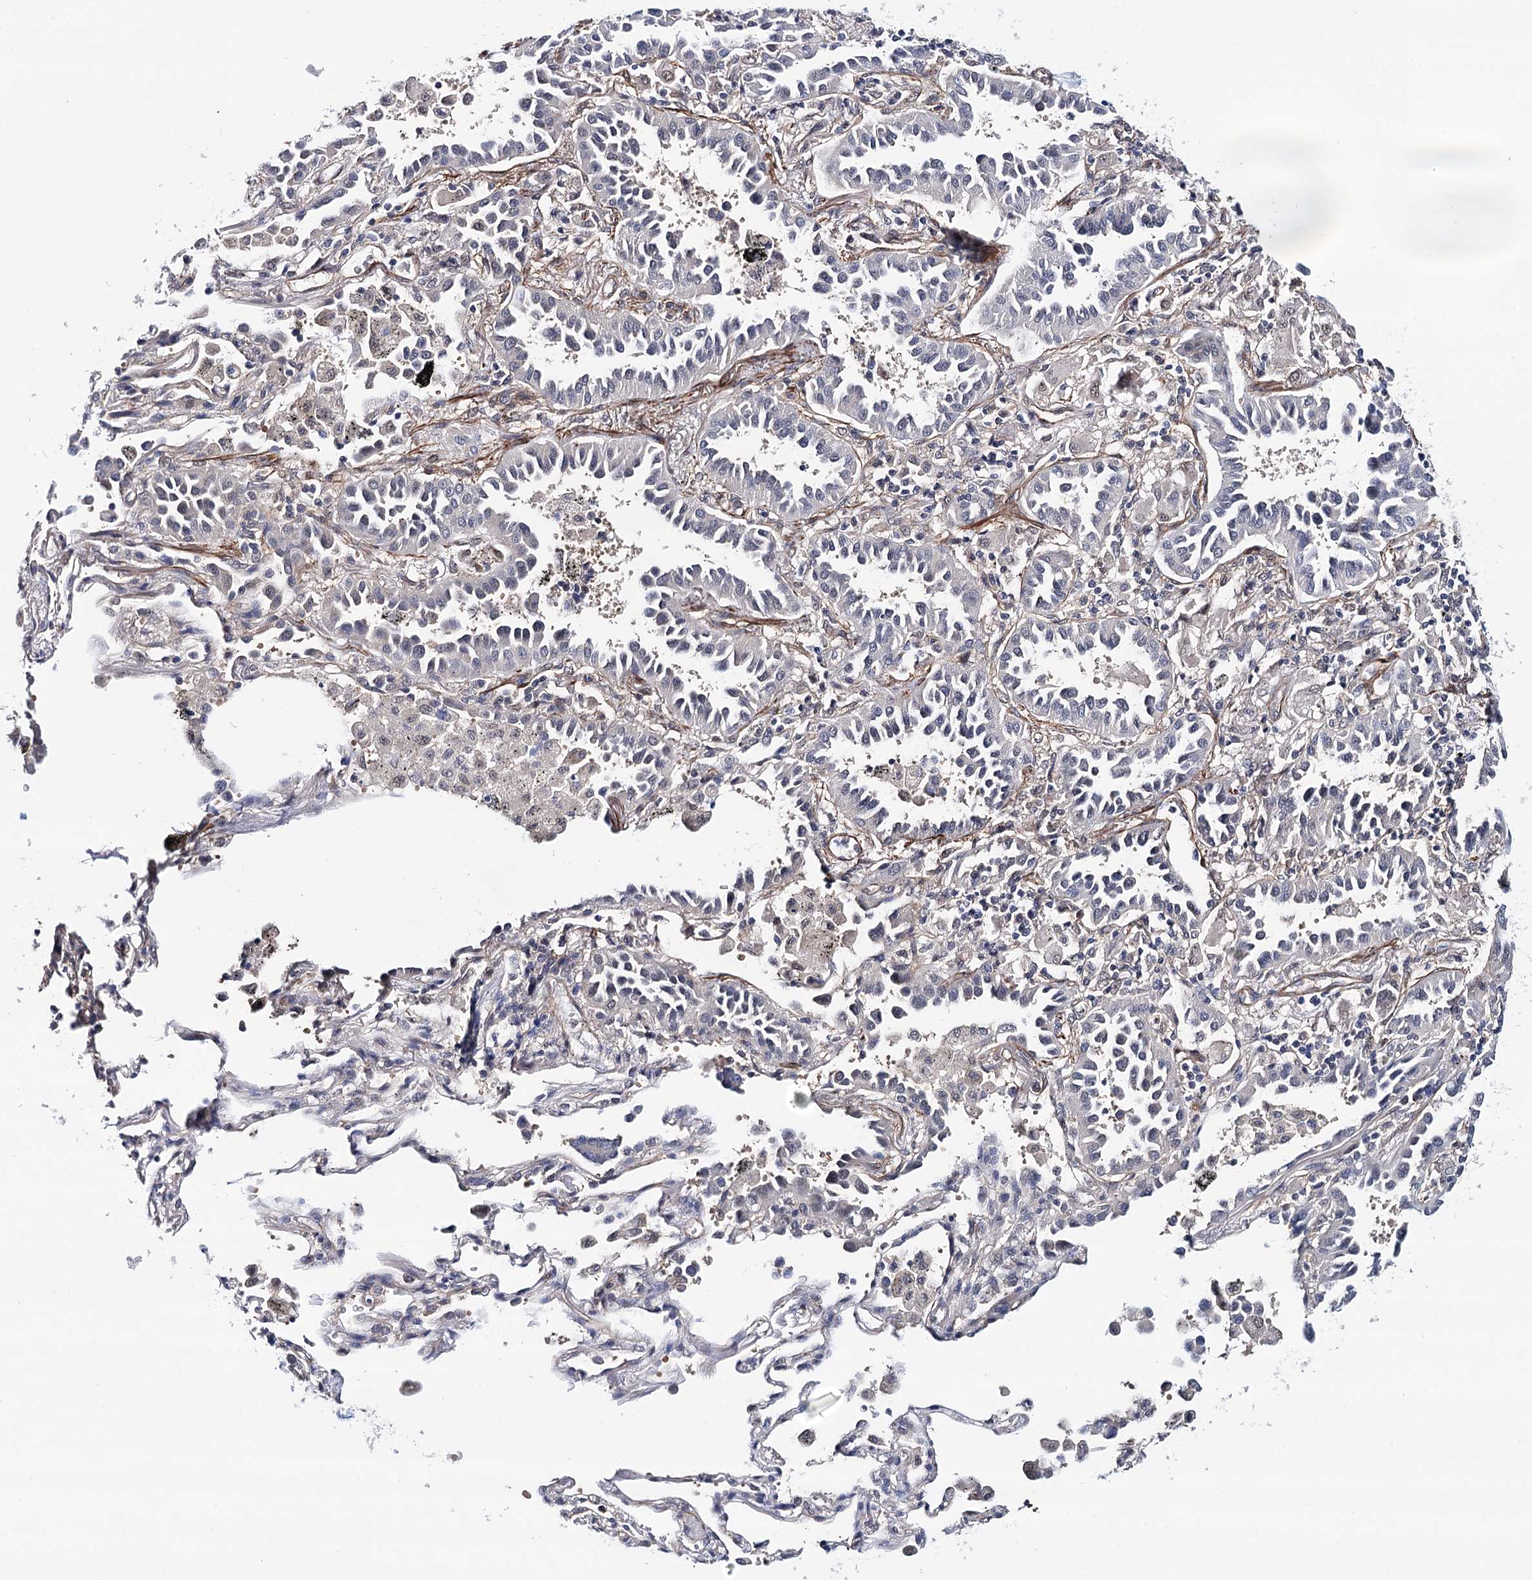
{"staining": {"intensity": "negative", "quantity": "none", "location": "none"}, "tissue": "lung cancer", "cell_type": "Tumor cells", "image_type": "cancer", "snomed": [{"axis": "morphology", "description": "Normal tissue, NOS"}, {"axis": "morphology", "description": "Adenocarcinoma, NOS"}, {"axis": "topography", "description": "Lung"}], "caption": "Human lung cancer stained for a protein using immunohistochemistry (IHC) reveals no expression in tumor cells.", "gene": "PPP2R5B", "patient": {"sex": "male", "age": 59}}